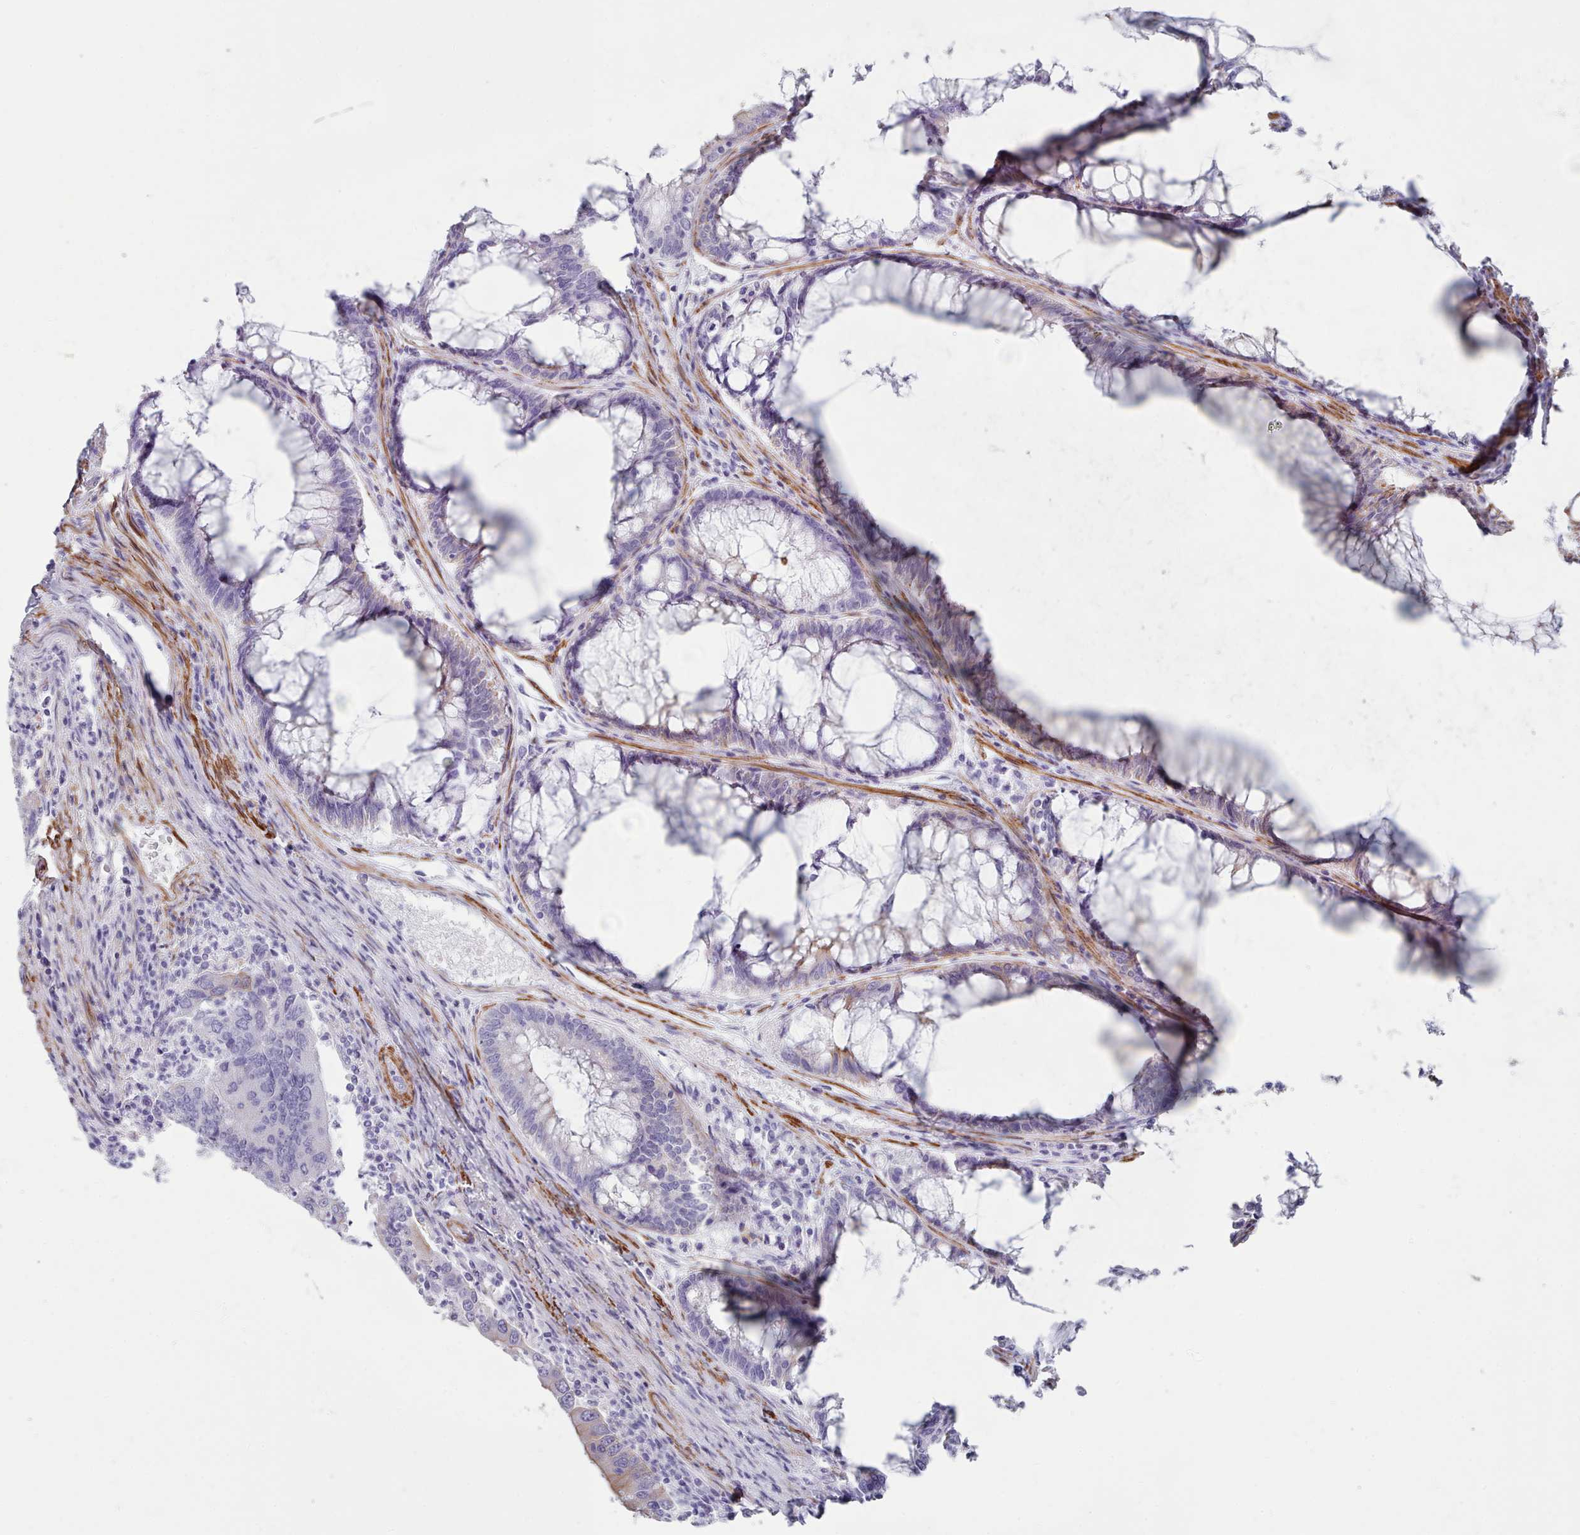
{"staining": {"intensity": "negative", "quantity": "none", "location": "none"}, "tissue": "colorectal cancer", "cell_type": "Tumor cells", "image_type": "cancer", "snomed": [{"axis": "morphology", "description": "Adenocarcinoma, NOS"}, {"axis": "topography", "description": "Colon"}], "caption": "There is no significant expression in tumor cells of colorectal cancer.", "gene": "FPGS", "patient": {"sex": "female", "age": 67}}